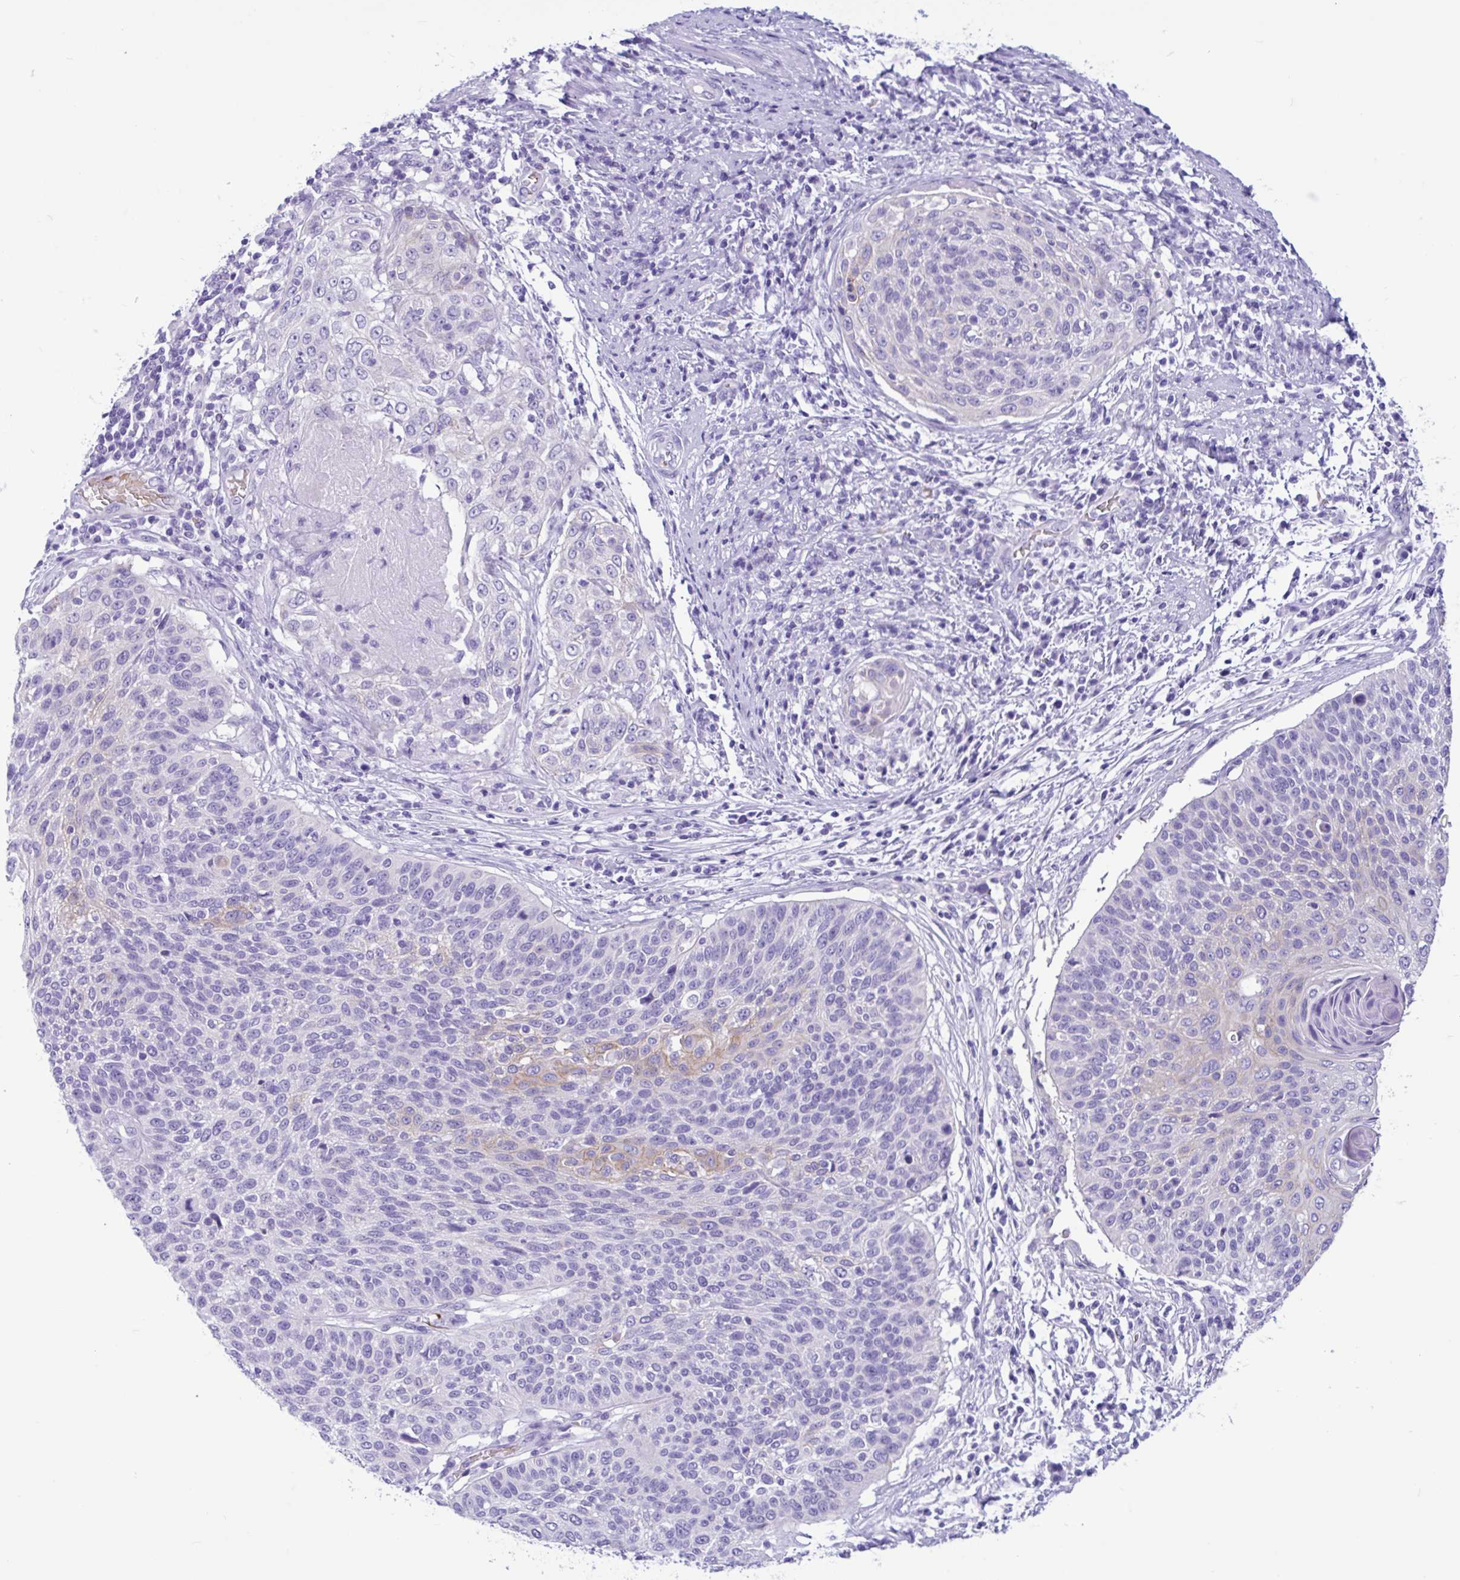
{"staining": {"intensity": "weak", "quantity": "<25%", "location": "cytoplasmic/membranous"}, "tissue": "cervical cancer", "cell_type": "Tumor cells", "image_type": "cancer", "snomed": [{"axis": "morphology", "description": "Squamous cell carcinoma, NOS"}, {"axis": "topography", "description": "Cervix"}], "caption": "Immunohistochemical staining of human cervical cancer reveals no significant positivity in tumor cells. (DAB IHC with hematoxylin counter stain).", "gene": "TMEM79", "patient": {"sex": "female", "age": 31}}